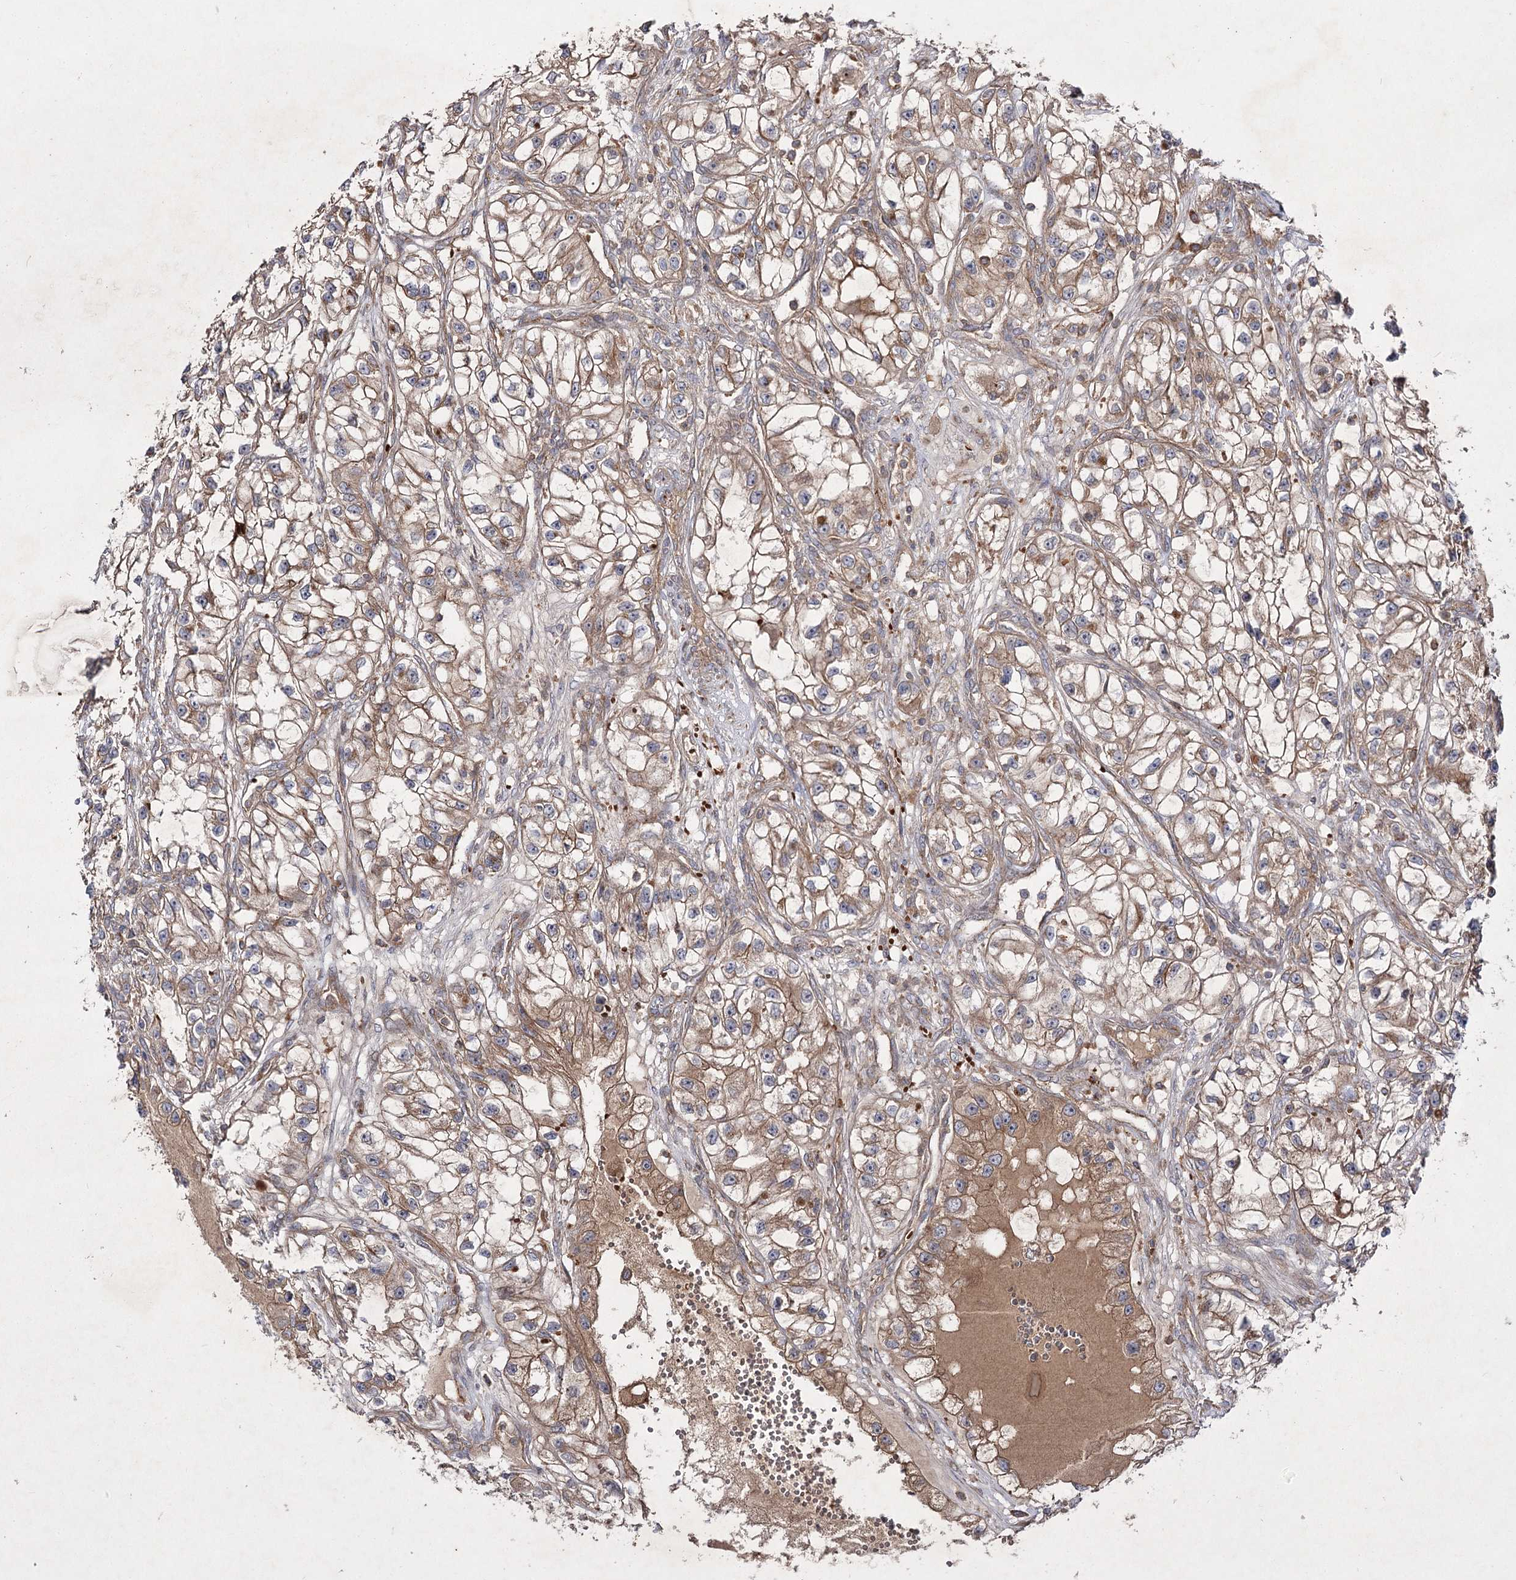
{"staining": {"intensity": "moderate", "quantity": ">75%", "location": "cytoplasmic/membranous"}, "tissue": "renal cancer", "cell_type": "Tumor cells", "image_type": "cancer", "snomed": [{"axis": "morphology", "description": "Adenocarcinoma, NOS"}, {"axis": "topography", "description": "Kidney"}], "caption": "Immunohistochemical staining of adenocarcinoma (renal) reveals medium levels of moderate cytoplasmic/membranous protein positivity in about >75% of tumor cells. (brown staining indicates protein expression, while blue staining denotes nuclei).", "gene": "KIAA0825", "patient": {"sex": "female", "age": 57}}